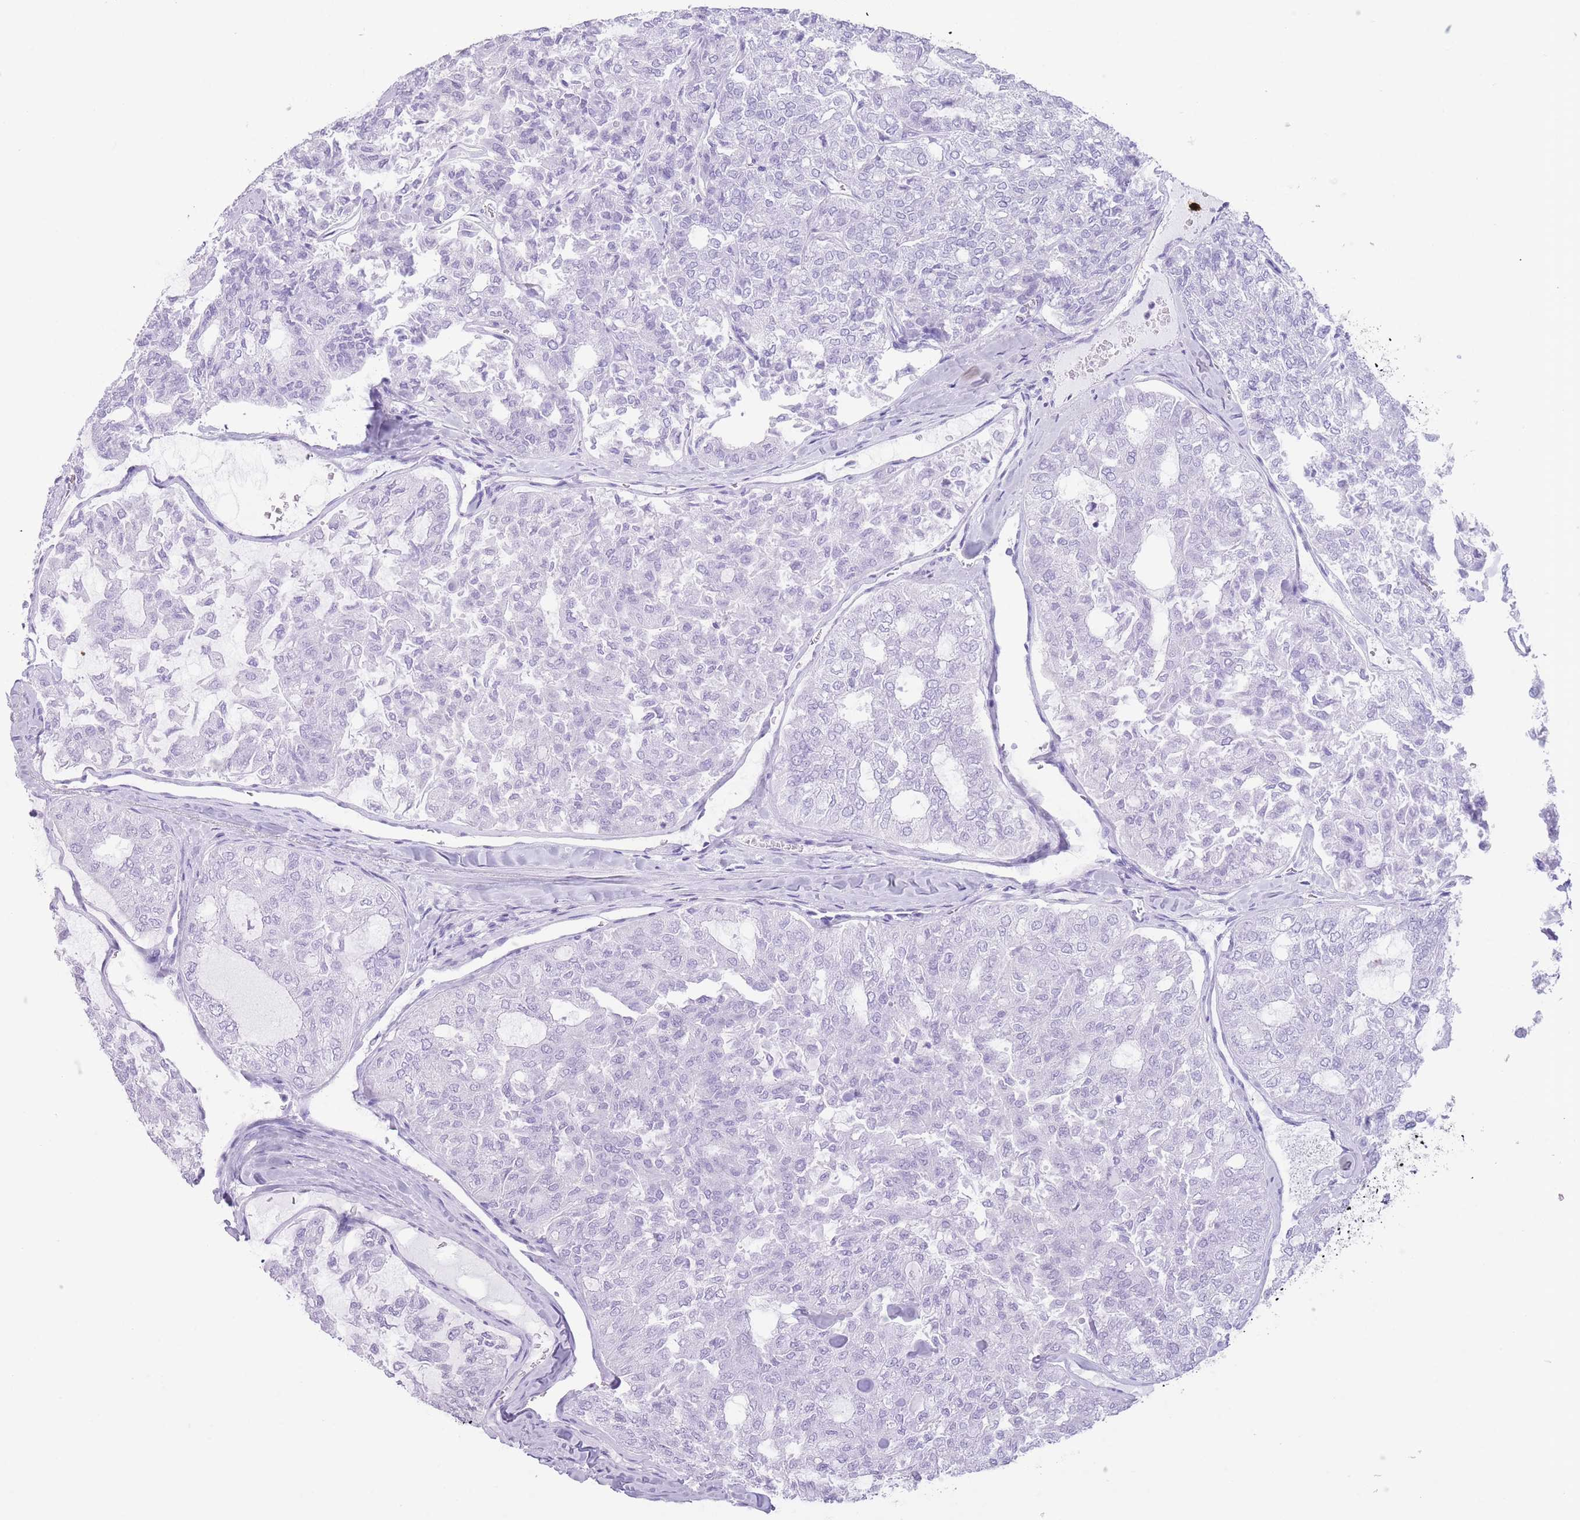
{"staining": {"intensity": "negative", "quantity": "none", "location": "none"}, "tissue": "thyroid cancer", "cell_type": "Tumor cells", "image_type": "cancer", "snomed": [{"axis": "morphology", "description": "Follicular adenoma carcinoma, NOS"}, {"axis": "topography", "description": "Thyroid gland"}], "caption": "Follicular adenoma carcinoma (thyroid) was stained to show a protein in brown. There is no significant staining in tumor cells. (Stains: DAB (3,3'-diaminobenzidine) IHC with hematoxylin counter stain, Microscopy: brightfield microscopy at high magnification).", "gene": "OR4F21", "patient": {"sex": "male", "age": 75}}